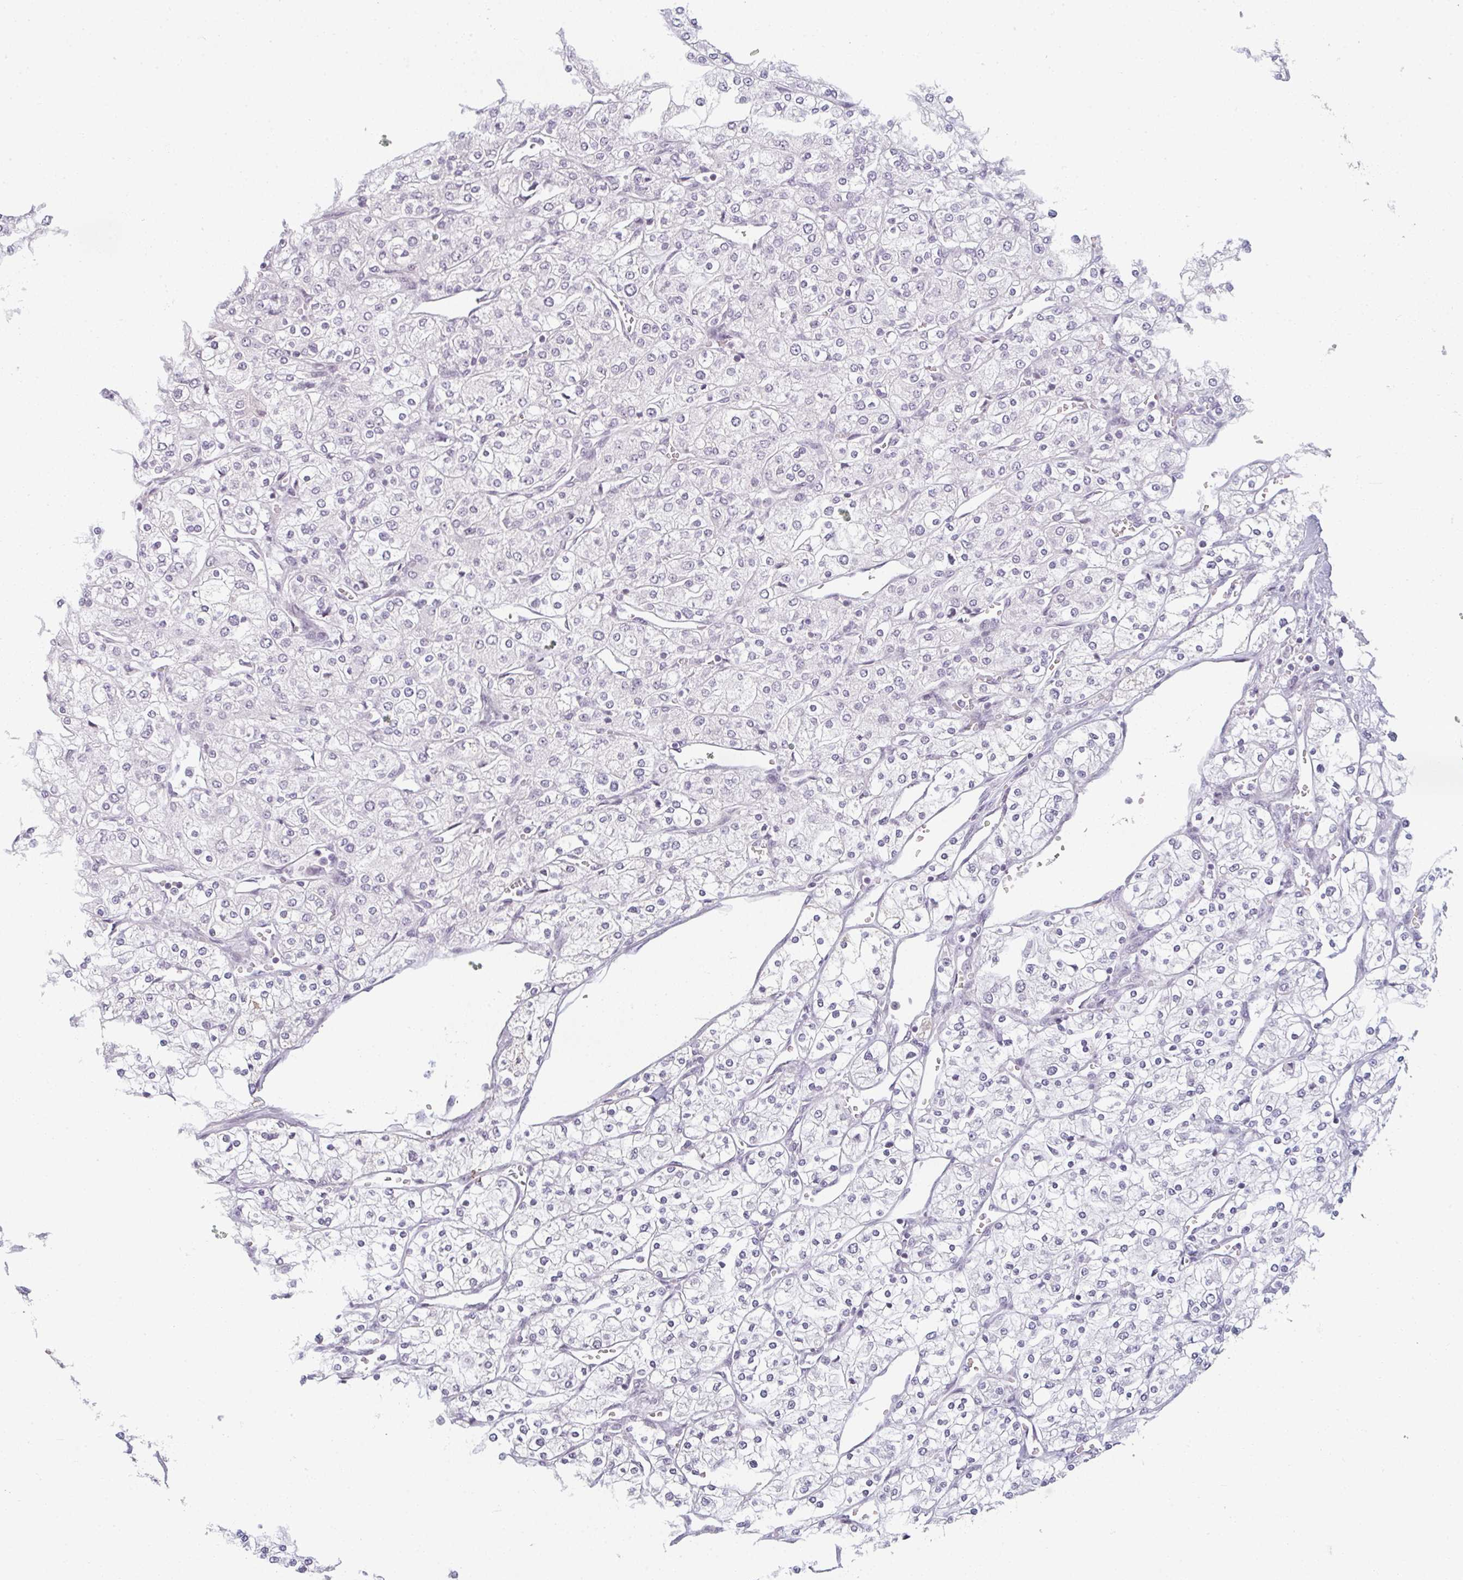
{"staining": {"intensity": "negative", "quantity": "none", "location": "none"}, "tissue": "renal cancer", "cell_type": "Tumor cells", "image_type": "cancer", "snomed": [{"axis": "morphology", "description": "Adenocarcinoma, NOS"}, {"axis": "topography", "description": "Kidney"}], "caption": "Tumor cells are negative for brown protein staining in renal cancer.", "gene": "RBBP6", "patient": {"sex": "male", "age": 80}}